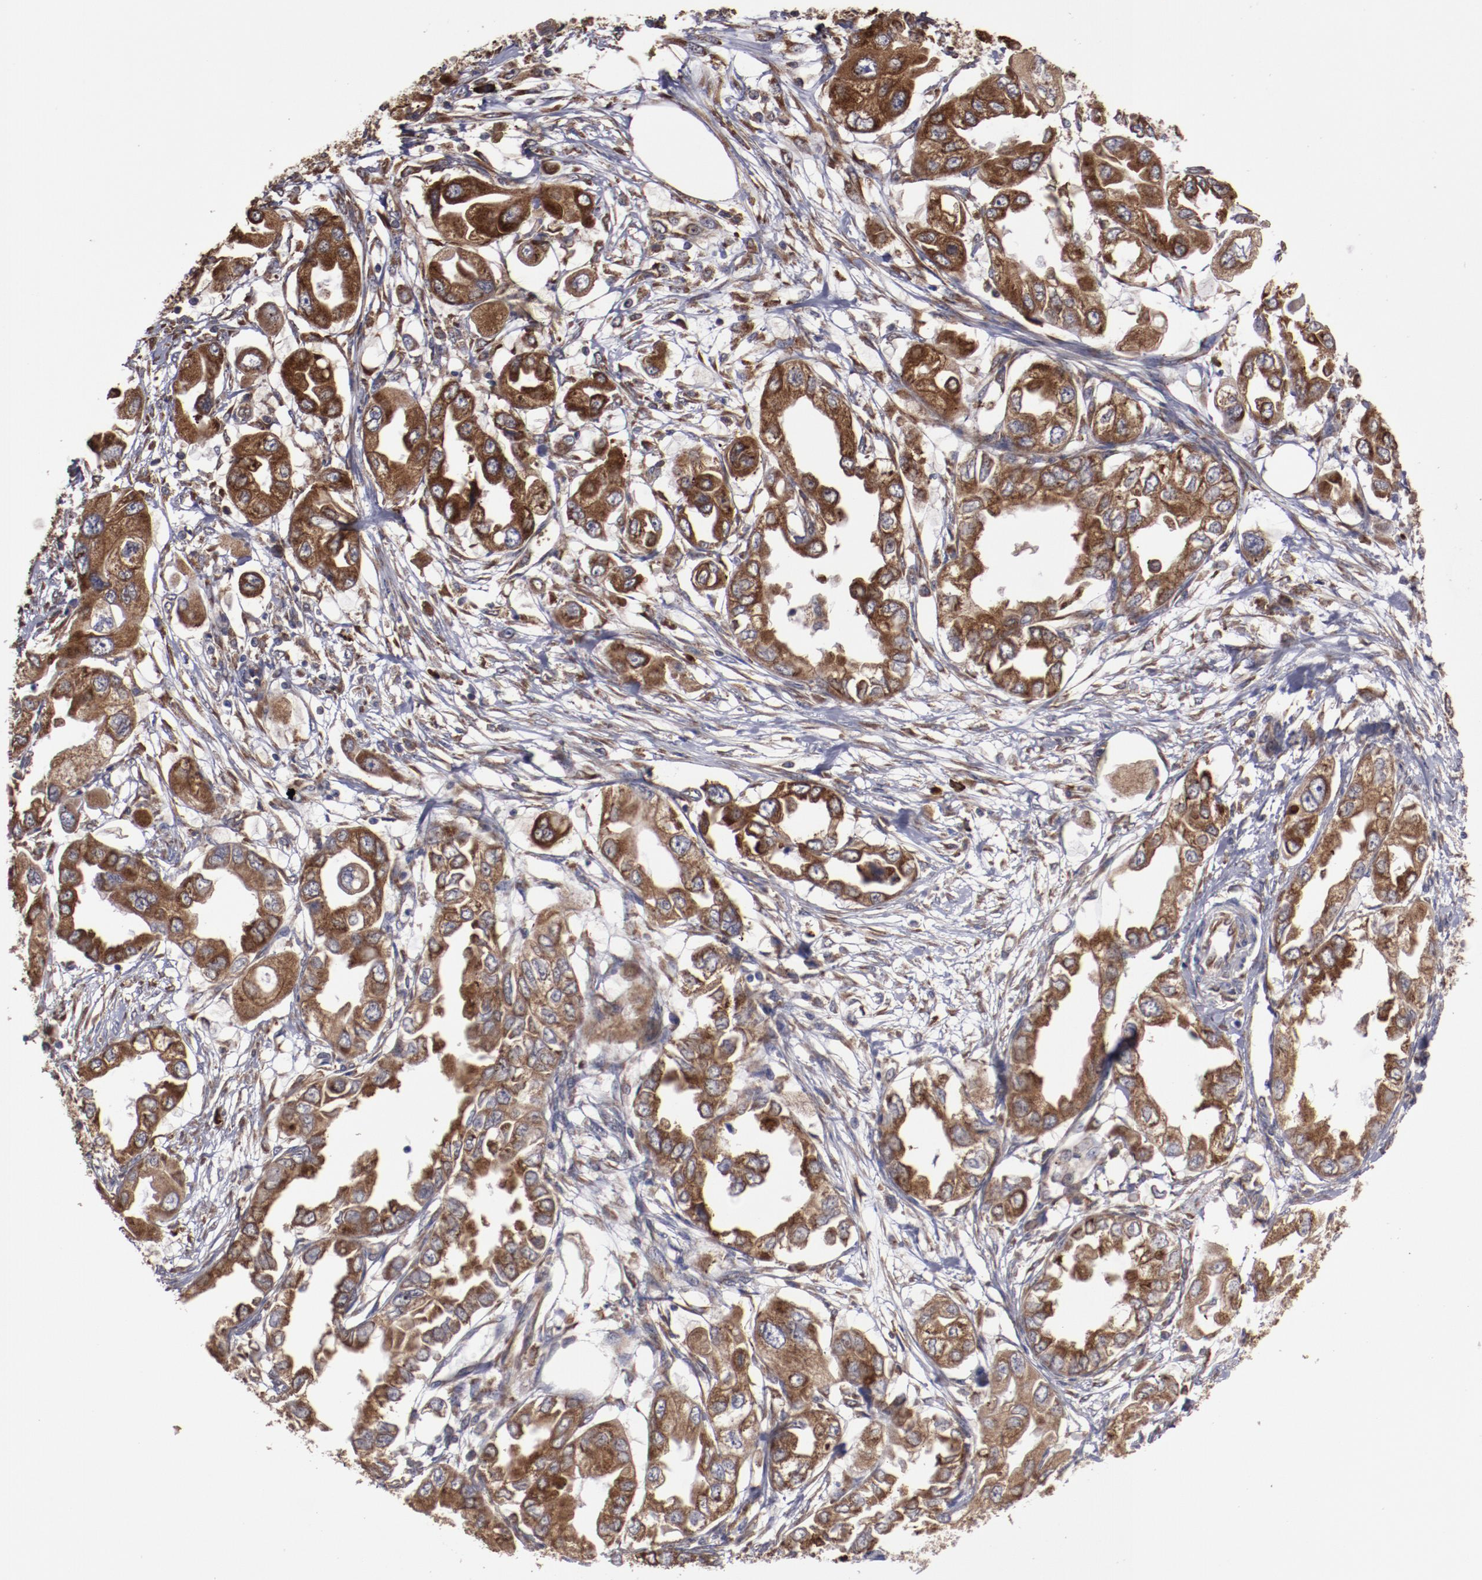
{"staining": {"intensity": "strong", "quantity": ">75%", "location": "cytoplasmic/membranous"}, "tissue": "endometrial cancer", "cell_type": "Tumor cells", "image_type": "cancer", "snomed": [{"axis": "morphology", "description": "Adenocarcinoma, NOS"}, {"axis": "topography", "description": "Endometrium"}], "caption": "An image of endometrial cancer stained for a protein shows strong cytoplasmic/membranous brown staining in tumor cells. (brown staining indicates protein expression, while blue staining denotes nuclei).", "gene": "RPS4Y1", "patient": {"sex": "female", "age": 67}}